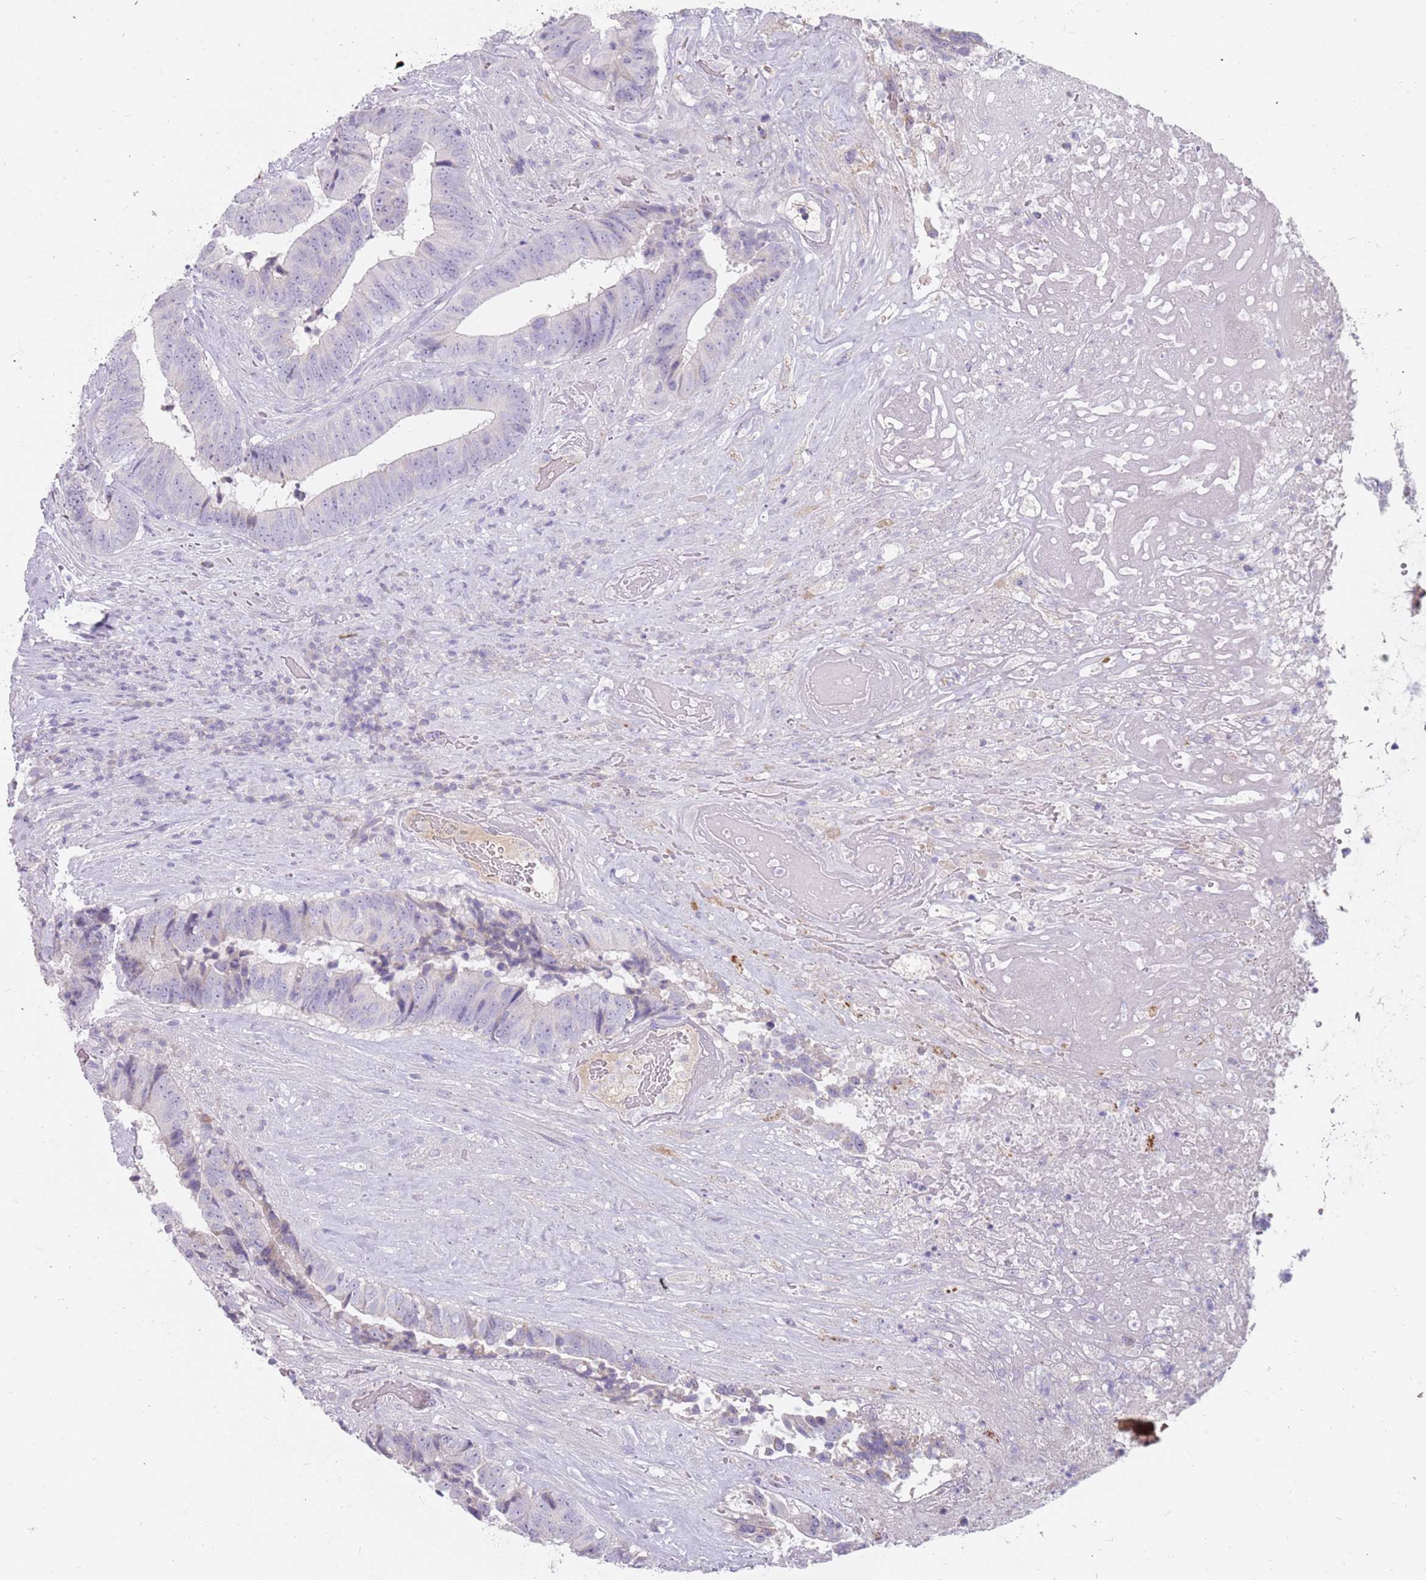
{"staining": {"intensity": "negative", "quantity": "none", "location": "none"}, "tissue": "colorectal cancer", "cell_type": "Tumor cells", "image_type": "cancer", "snomed": [{"axis": "morphology", "description": "Adenocarcinoma, NOS"}, {"axis": "topography", "description": "Rectum"}], "caption": "IHC photomicrograph of neoplastic tissue: colorectal cancer stained with DAB (3,3'-diaminobenzidine) reveals no significant protein expression in tumor cells.", "gene": "DDX4", "patient": {"sex": "male", "age": 72}}